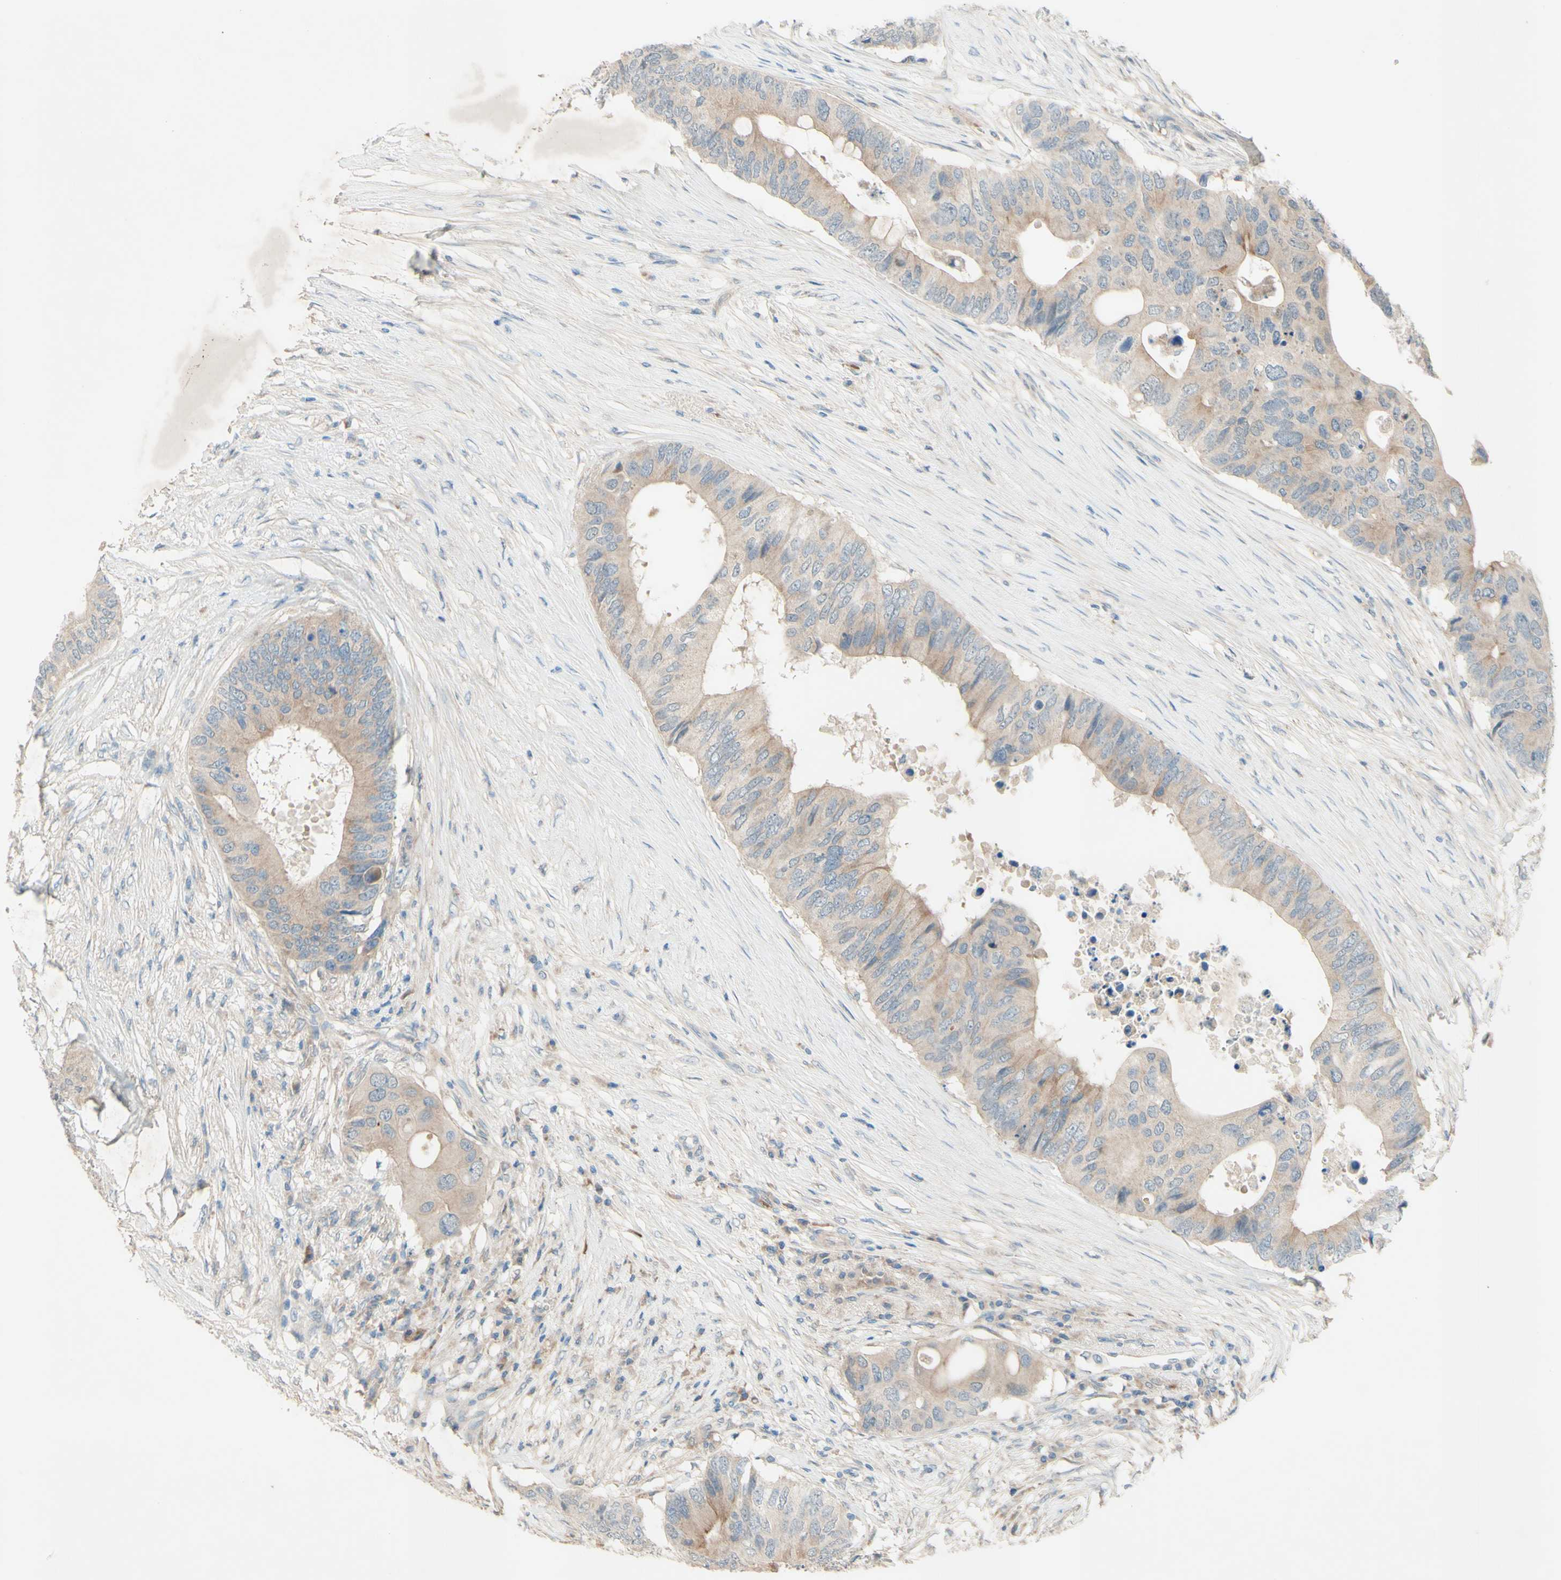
{"staining": {"intensity": "weak", "quantity": "25%-75%", "location": "cytoplasmic/membranous"}, "tissue": "colorectal cancer", "cell_type": "Tumor cells", "image_type": "cancer", "snomed": [{"axis": "morphology", "description": "Adenocarcinoma, NOS"}, {"axis": "topography", "description": "Colon"}], "caption": "This is a micrograph of immunohistochemistry staining of adenocarcinoma (colorectal), which shows weak positivity in the cytoplasmic/membranous of tumor cells.", "gene": "IL2", "patient": {"sex": "male", "age": 71}}